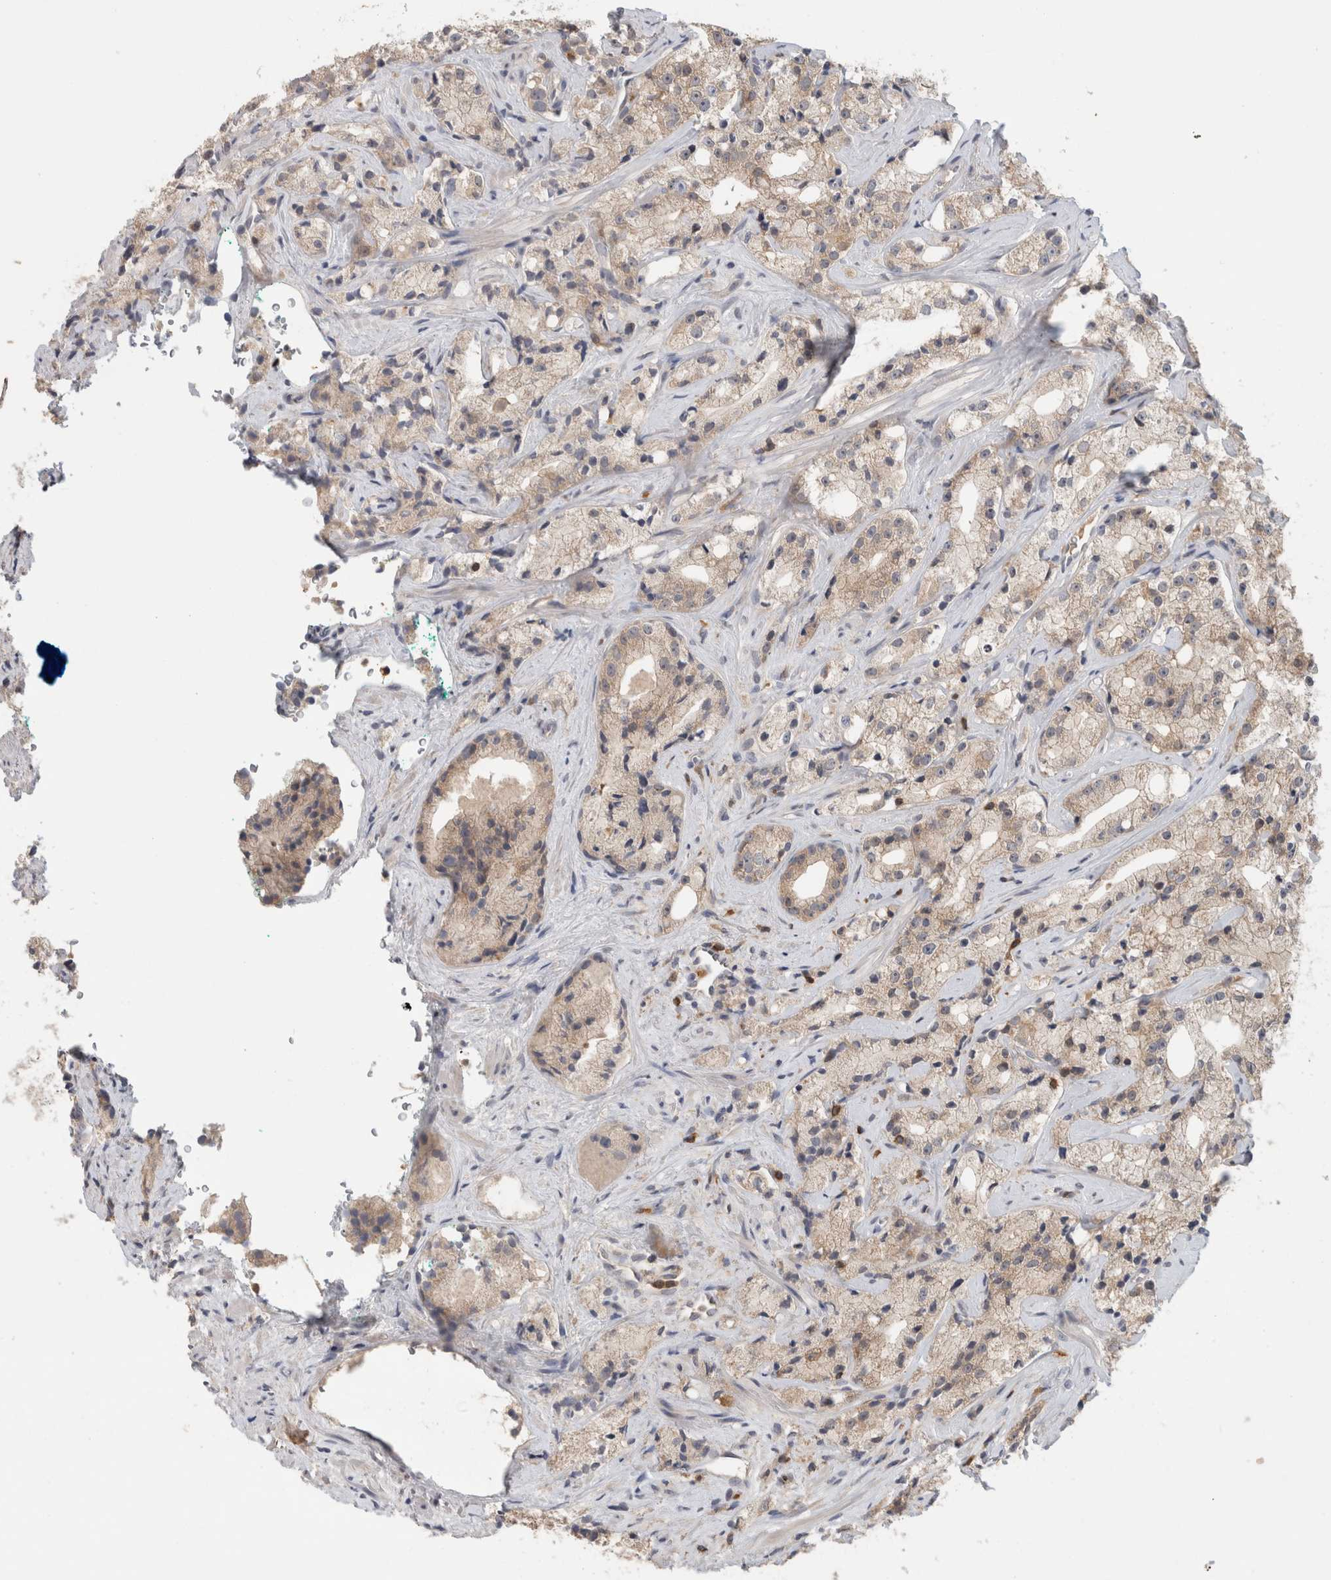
{"staining": {"intensity": "weak", "quantity": ">75%", "location": "cytoplasmic/membranous"}, "tissue": "prostate cancer", "cell_type": "Tumor cells", "image_type": "cancer", "snomed": [{"axis": "morphology", "description": "Adenocarcinoma, High grade"}, {"axis": "topography", "description": "Prostate"}], "caption": "Immunohistochemical staining of human prostate adenocarcinoma (high-grade) exhibits weak cytoplasmic/membranous protein expression in about >75% of tumor cells.", "gene": "GFRA2", "patient": {"sex": "male", "age": 64}}